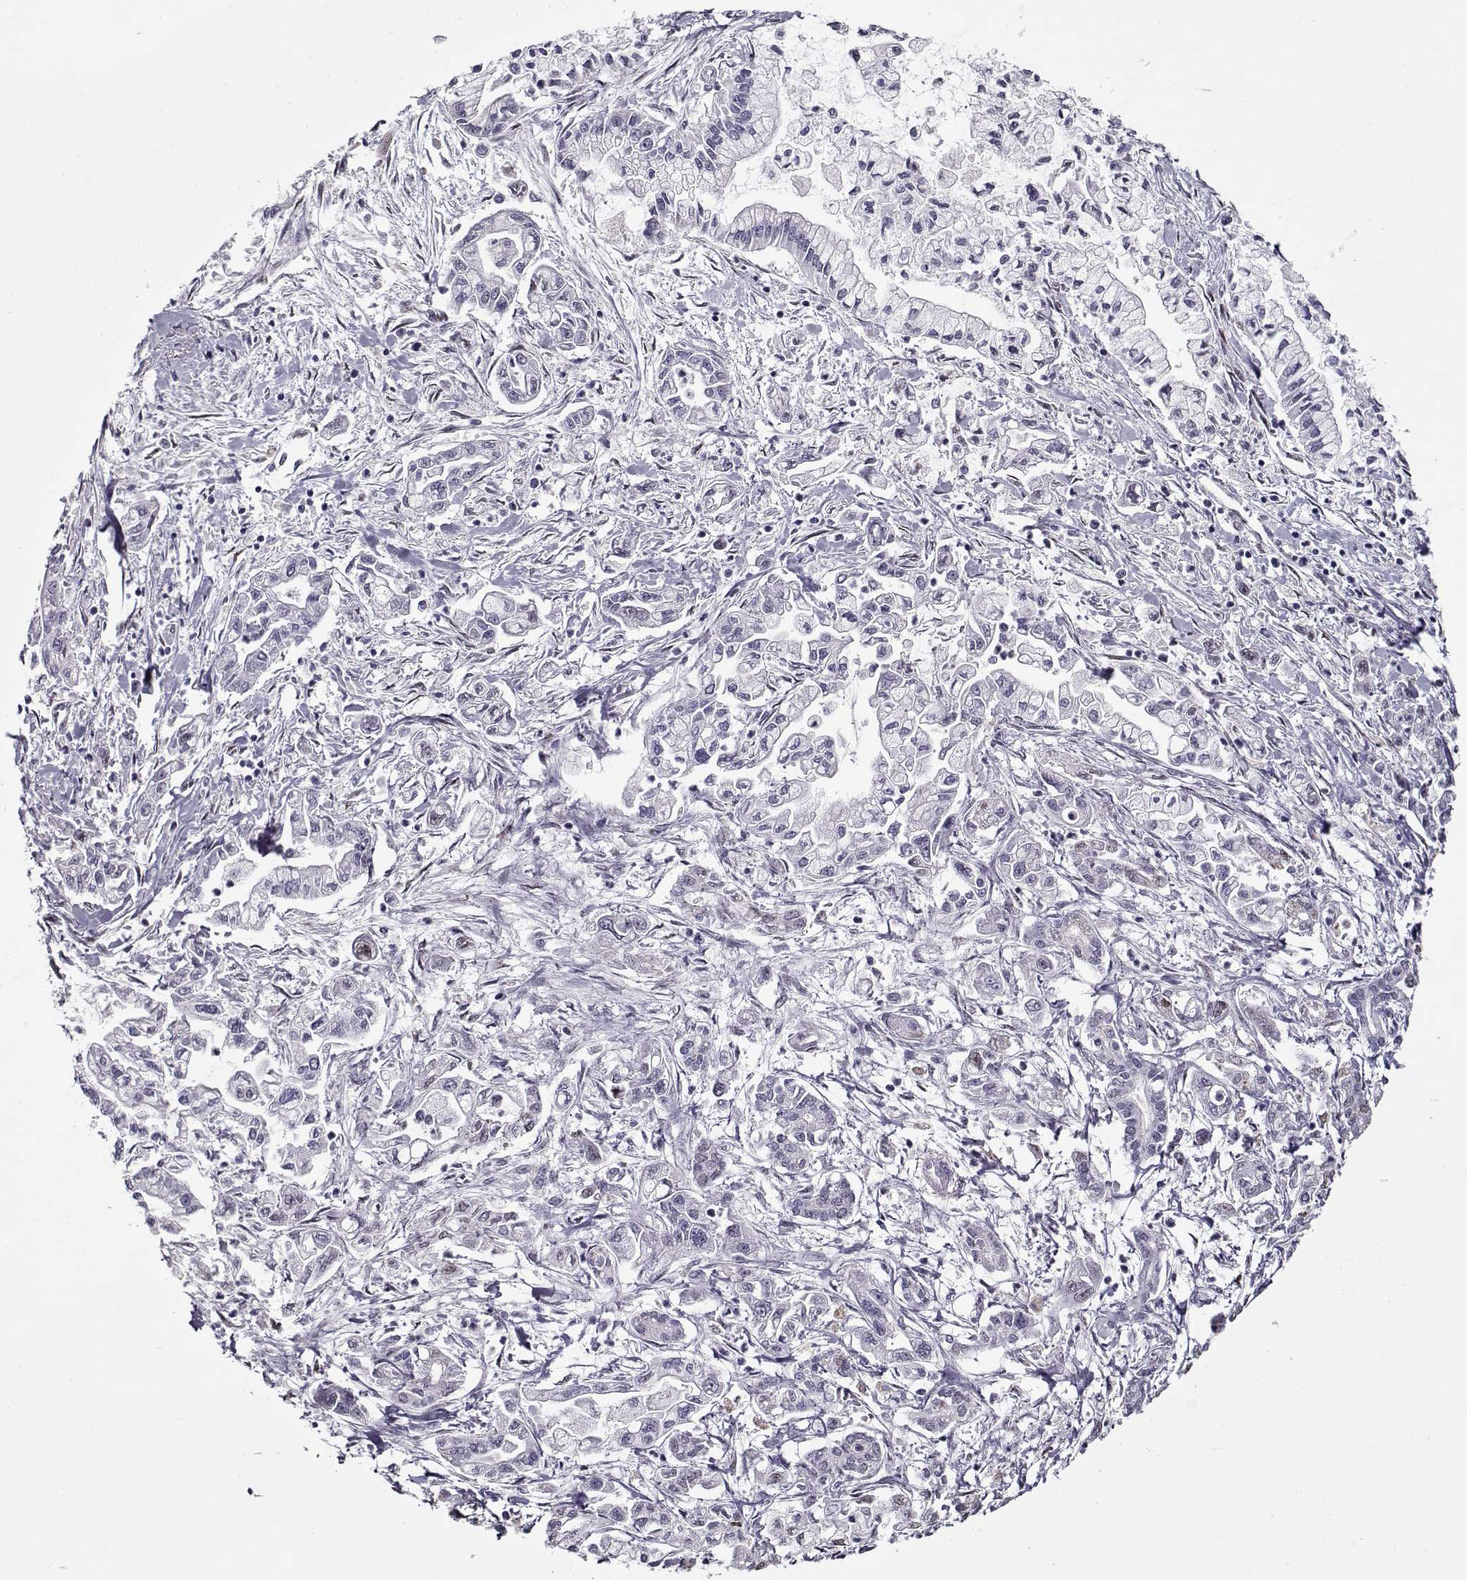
{"staining": {"intensity": "weak", "quantity": "<25%", "location": "nuclear"}, "tissue": "pancreatic cancer", "cell_type": "Tumor cells", "image_type": "cancer", "snomed": [{"axis": "morphology", "description": "Adenocarcinoma, NOS"}, {"axis": "topography", "description": "Pancreas"}], "caption": "Tumor cells show no significant protein staining in adenocarcinoma (pancreatic).", "gene": "PRMT8", "patient": {"sex": "male", "age": 54}}